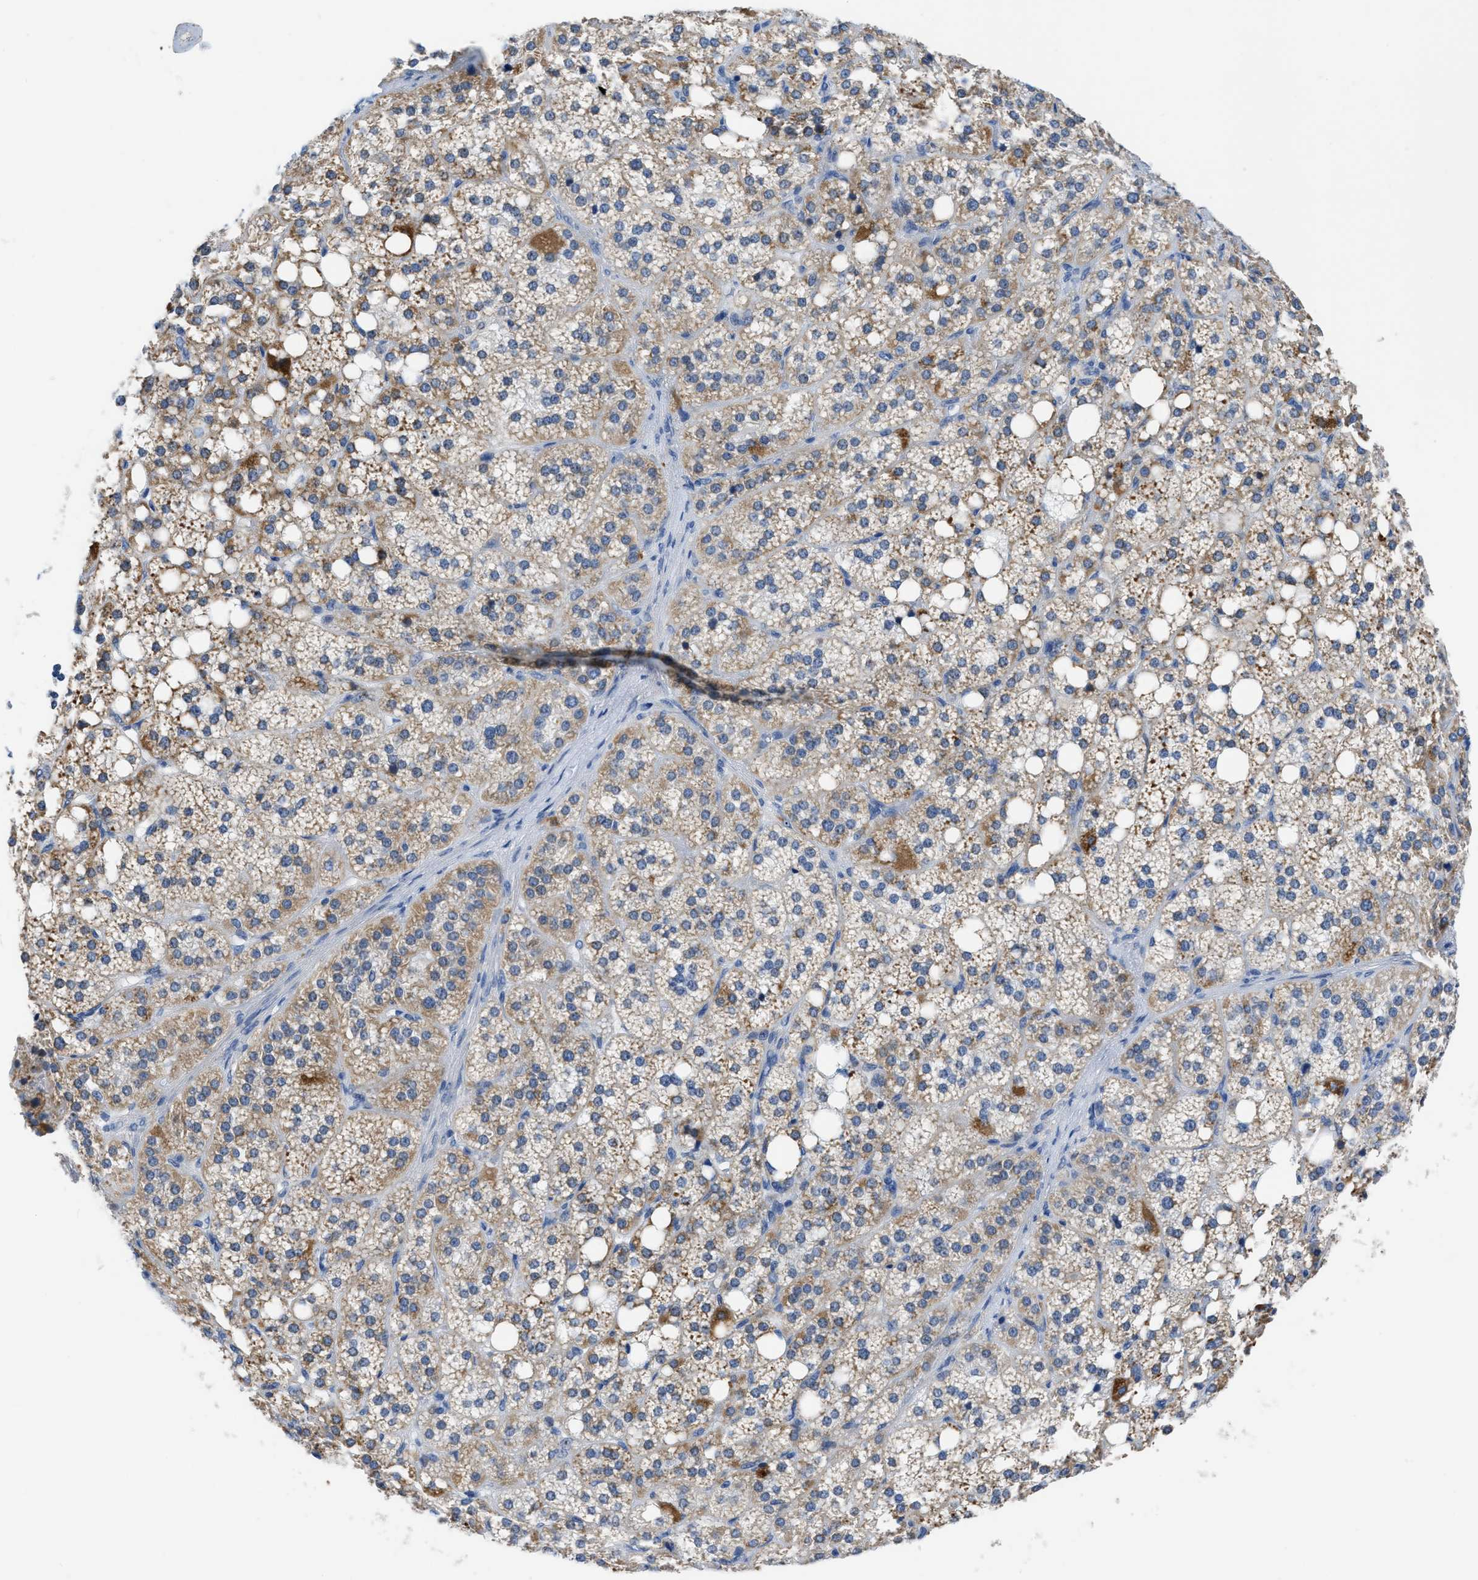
{"staining": {"intensity": "moderate", "quantity": "25%-75%", "location": "cytoplasmic/membranous"}, "tissue": "adrenal gland", "cell_type": "Glandular cells", "image_type": "normal", "snomed": [{"axis": "morphology", "description": "Normal tissue, NOS"}, {"axis": "topography", "description": "Adrenal gland"}], "caption": "This is an image of immunohistochemistry staining of normal adrenal gland, which shows moderate expression in the cytoplasmic/membranous of glandular cells.", "gene": "ETFA", "patient": {"sex": "female", "age": 59}}